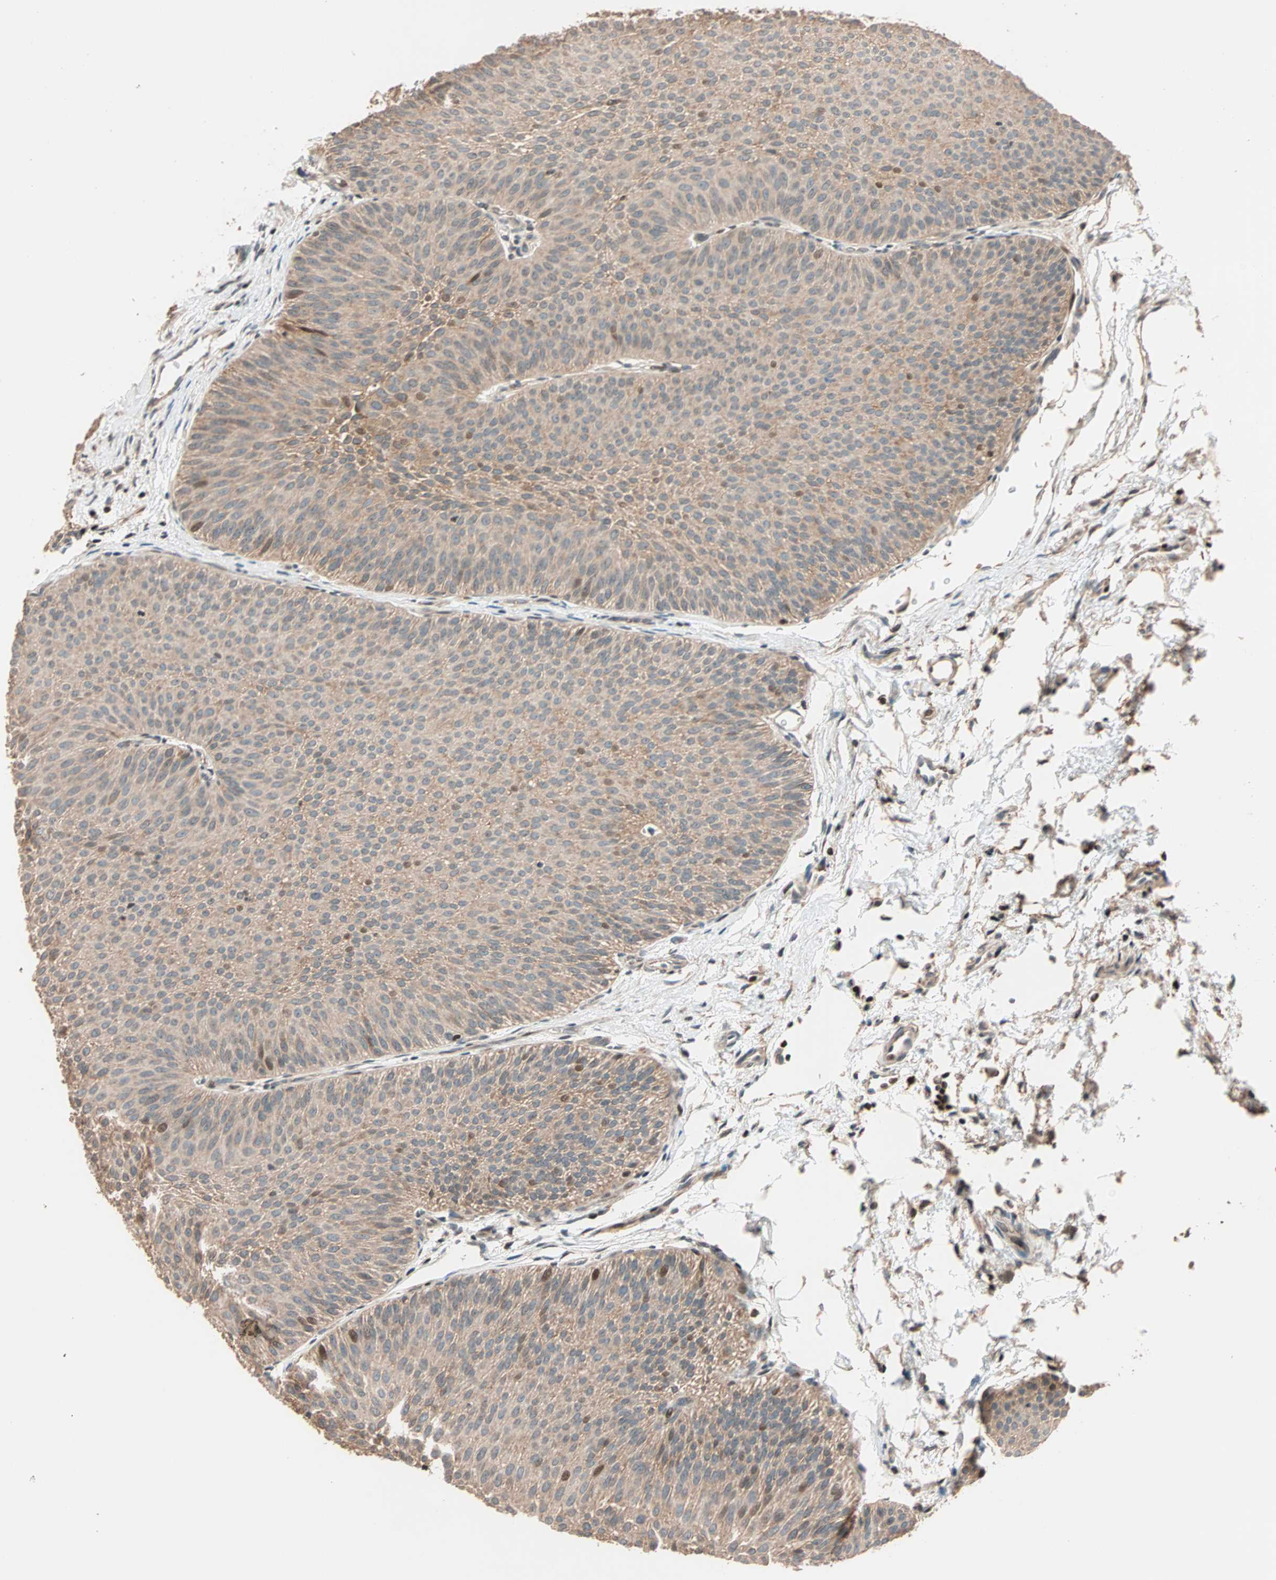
{"staining": {"intensity": "weak", "quantity": ">75%", "location": "cytoplasmic/membranous"}, "tissue": "urothelial cancer", "cell_type": "Tumor cells", "image_type": "cancer", "snomed": [{"axis": "morphology", "description": "Urothelial carcinoma, Low grade"}, {"axis": "topography", "description": "Urinary bladder"}], "caption": "Immunohistochemistry image of neoplastic tissue: human urothelial cancer stained using immunohistochemistry (IHC) demonstrates low levels of weak protein expression localized specifically in the cytoplasmic/membranous of tumor cells, appearing as a cytoplasmic/membranous brown color.", "gene": "HECW1", "patient": {"sex": "female", "age": 60}}